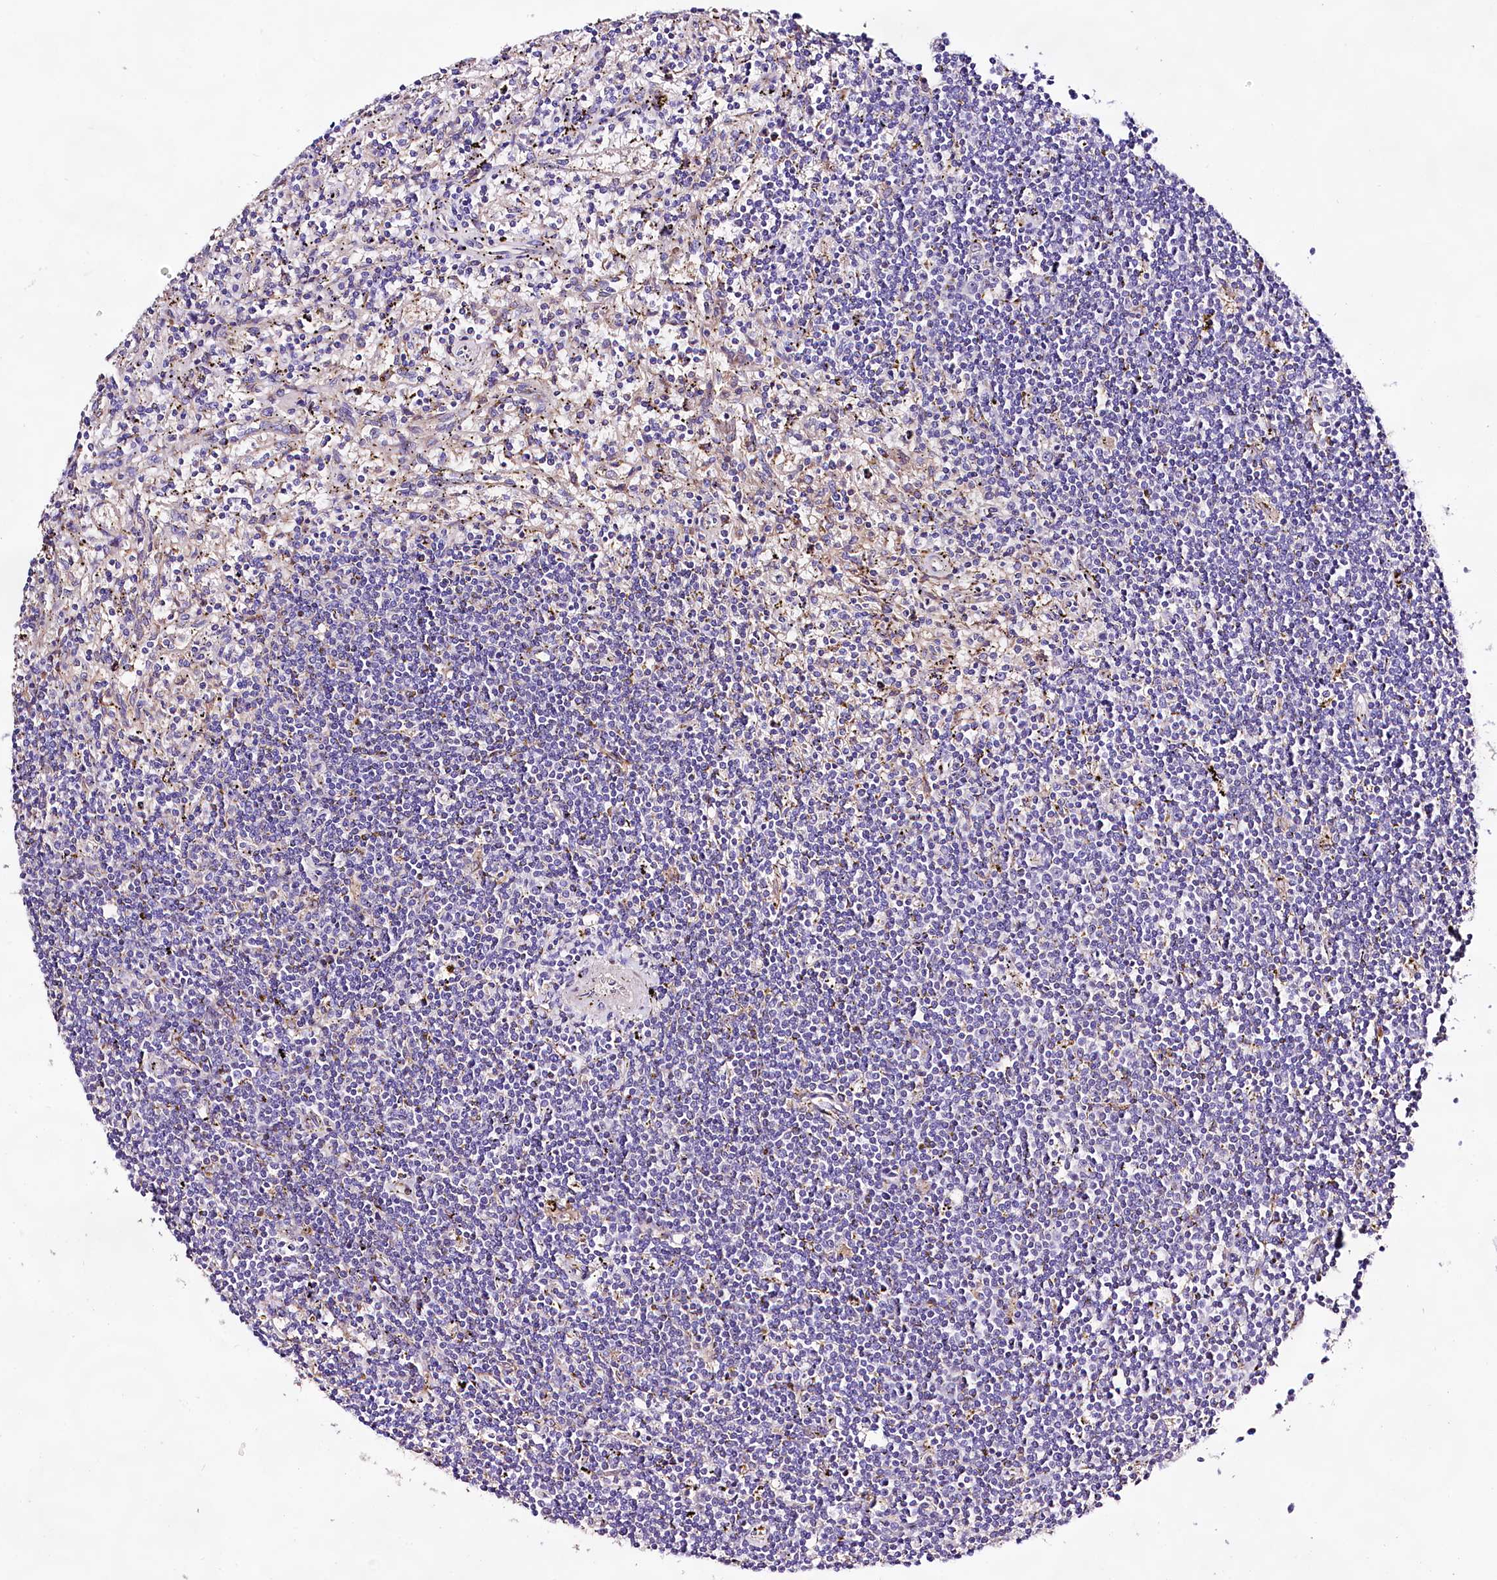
{"staining": {"intensity": "negative", "quantity": "none", "location": "none"}, "tissue": "lymphoma", "cell_type": "Tumor cells", "image_type": "cancer", "snomed": [{"axis": "morphology", "description": "Malignant lymphoma, non-Hodgkin's type, Low grade"}, {"axis": "topography", "description": "Spleen"}], "caption": "This is an IHC image of human lymphoma. There is no expression in tumor cells.", "gene": "DMXL2", "patient": {"sex": "male", "age": 76}}